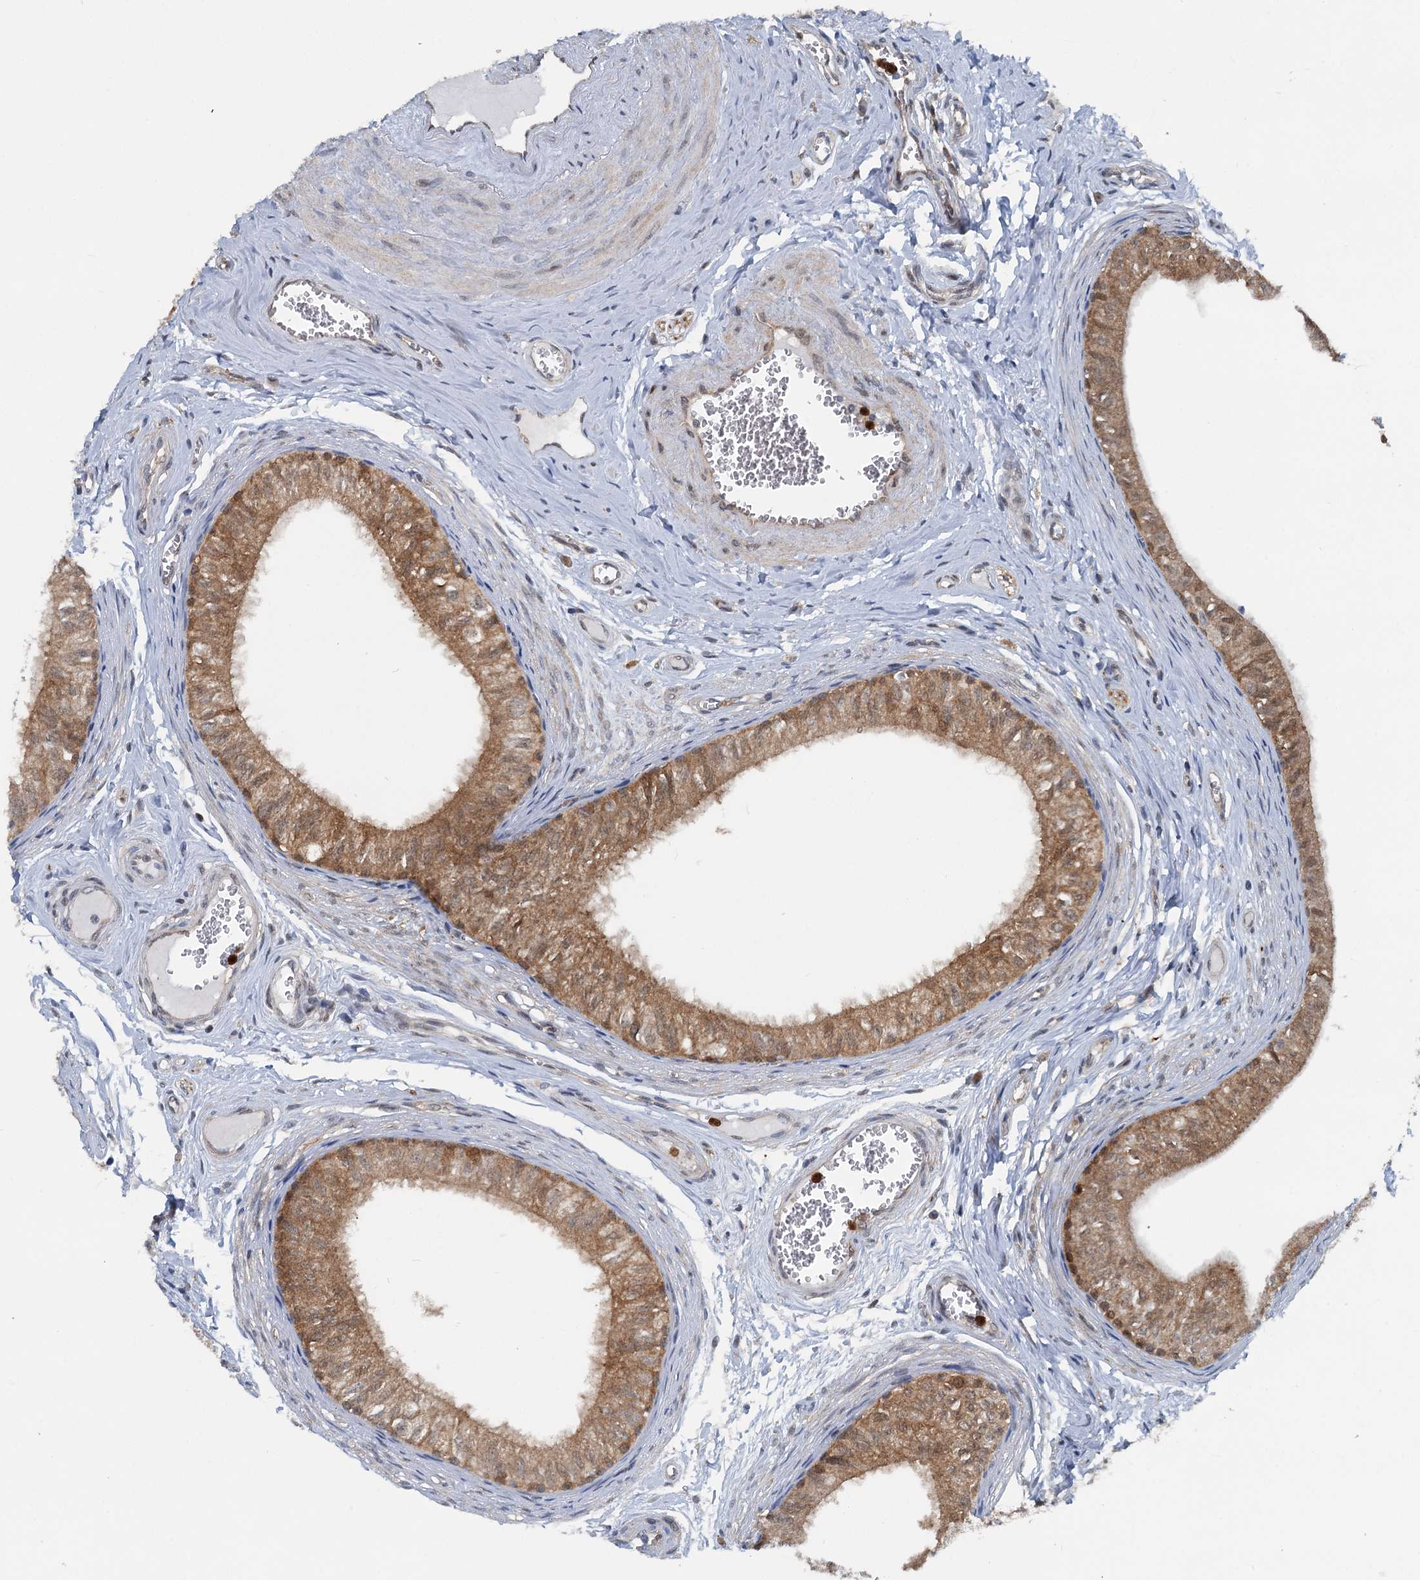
{"staining": {"intensity": "moderate", "quantity": "25%-75%", "location": "cytoplasmic/membranous"}, "tissue": "epididymis", "cell_type": "Glandular cells", "image_type": "normal", "snomed": [{"axis": "morphology", "description": "Normal tissue, NOS"}, {"axis": "topography", "description": "Epididymis"}], "caption": "Brown immunohistochemical staining in normal human epididymis displays moderate cytoplasmic/membranous expression in about 25%-75% of glandular cells.", "gene": "GPI", "patient": {"sex": "male", "age": 42}}